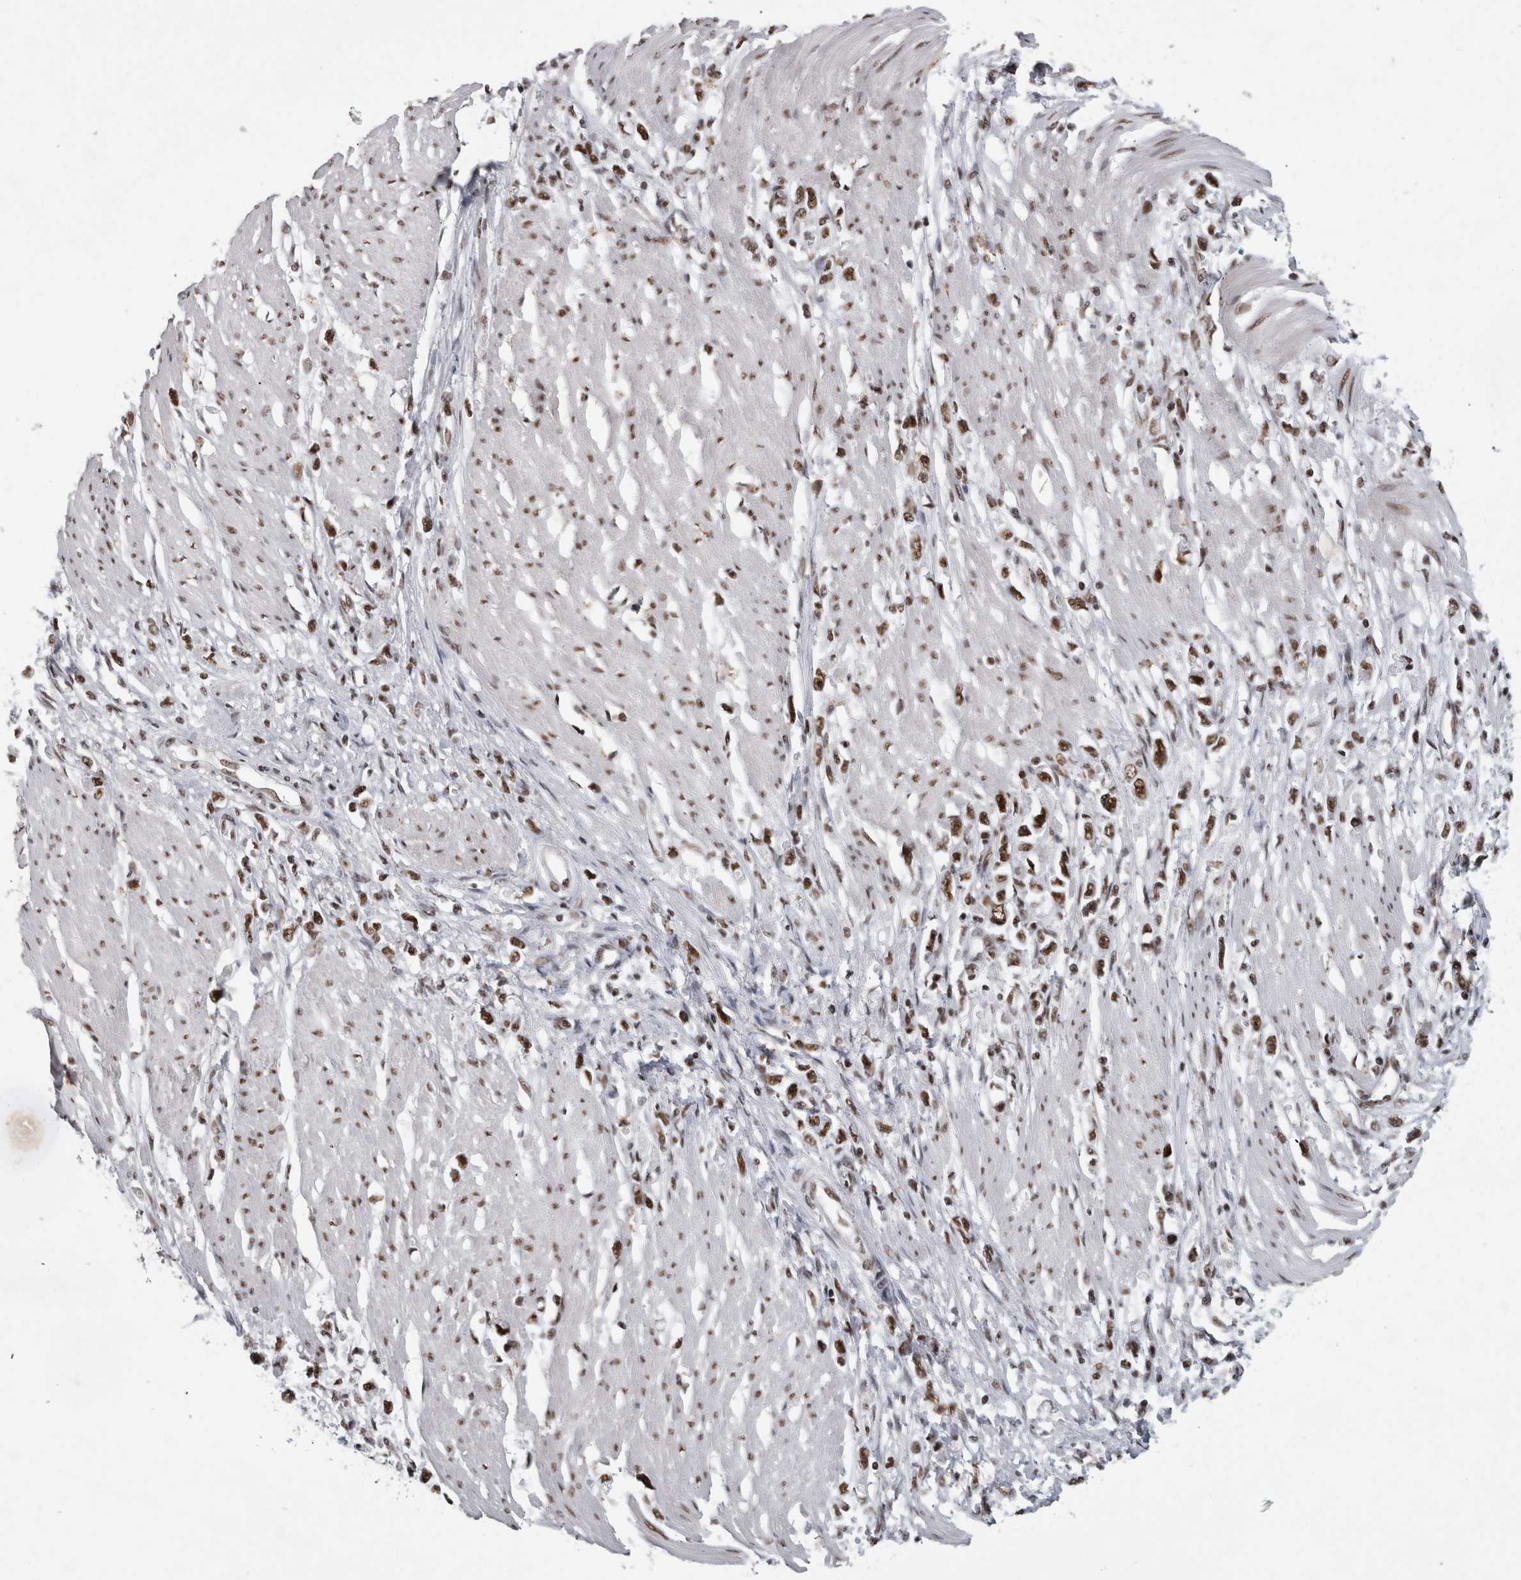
{"staining": {"intensity": "moderate", "quantity": ">75%", "location": "nuclear"}, "tissue": "stomach cancer", "cell_type": "Tumor cells", "image_type": "cancer", "snomed": [{"axis": "morphology", "description": "Adenocarcinoma, NOS"}, {"axis": "topography", "description": "Stomach"}], "caption": "Moderate nuclear positivity for a protein is seen in about >75% of tumor cells of stomach cancer using immunohistochemistry.", "gene": "CDK11A", "patient": {"sex": "female", "age": 59}}